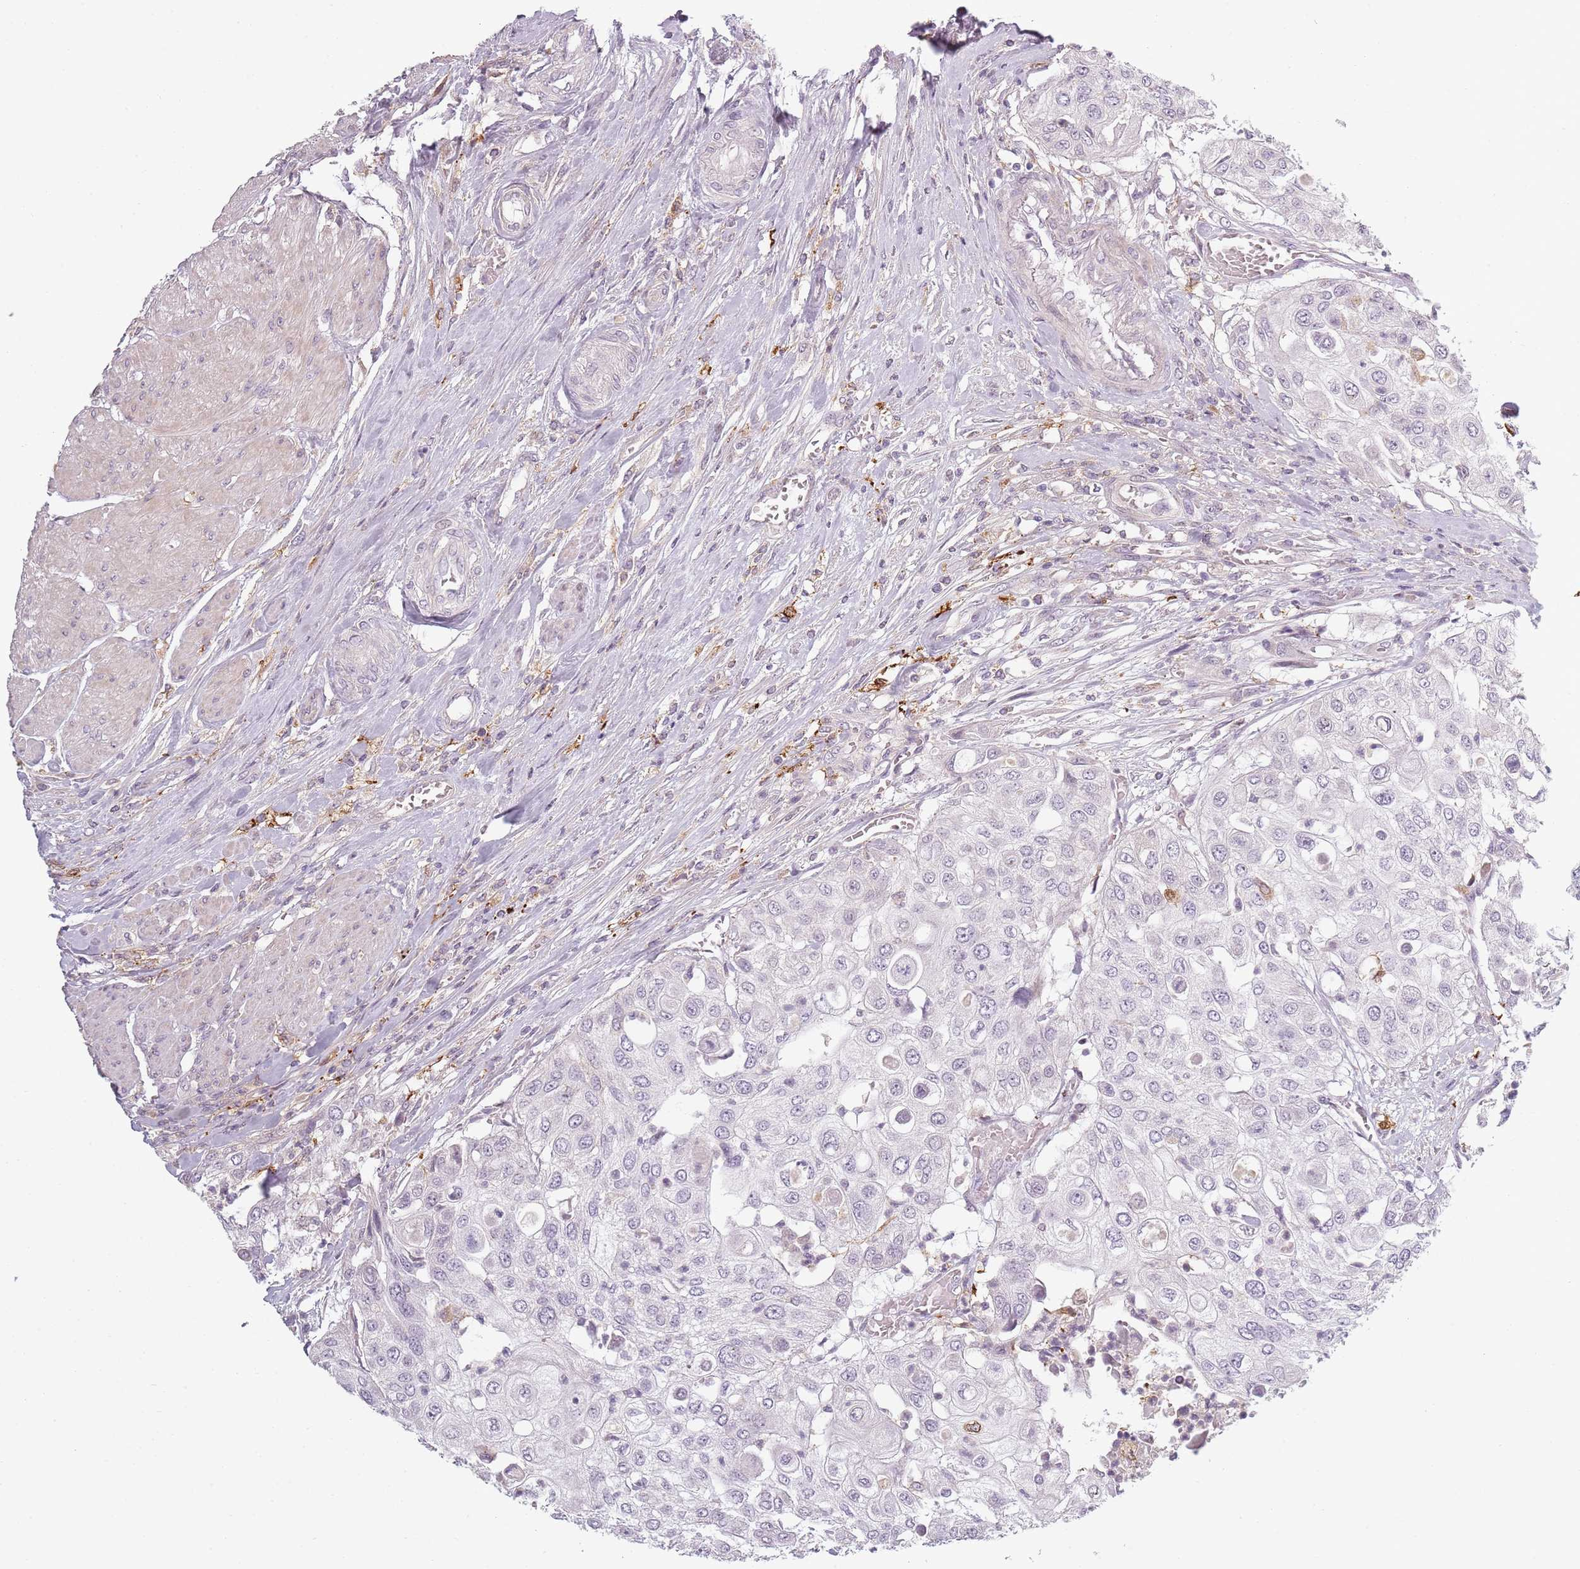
{"staining": {"intensity": "negative", "quantity": "none", "location": "none"}, "tissue": "urothelial cancer", "cell_type": "Tumor cells", "image_type": "cancer", "snomed": [{"axis": "morphology", "description": "Urothelial carcinoma, High grade"}, {"axis": "topography", "description": "Urinary bladder"}], "caption": "IHC image of neoplastic tissue: human high-grade urothelial carcinoma stained with DAB demonstrates no significant protein expression in tumor cells.", "gene": "CC2D2B", "patient": {"sex": "female", "age": 79}}